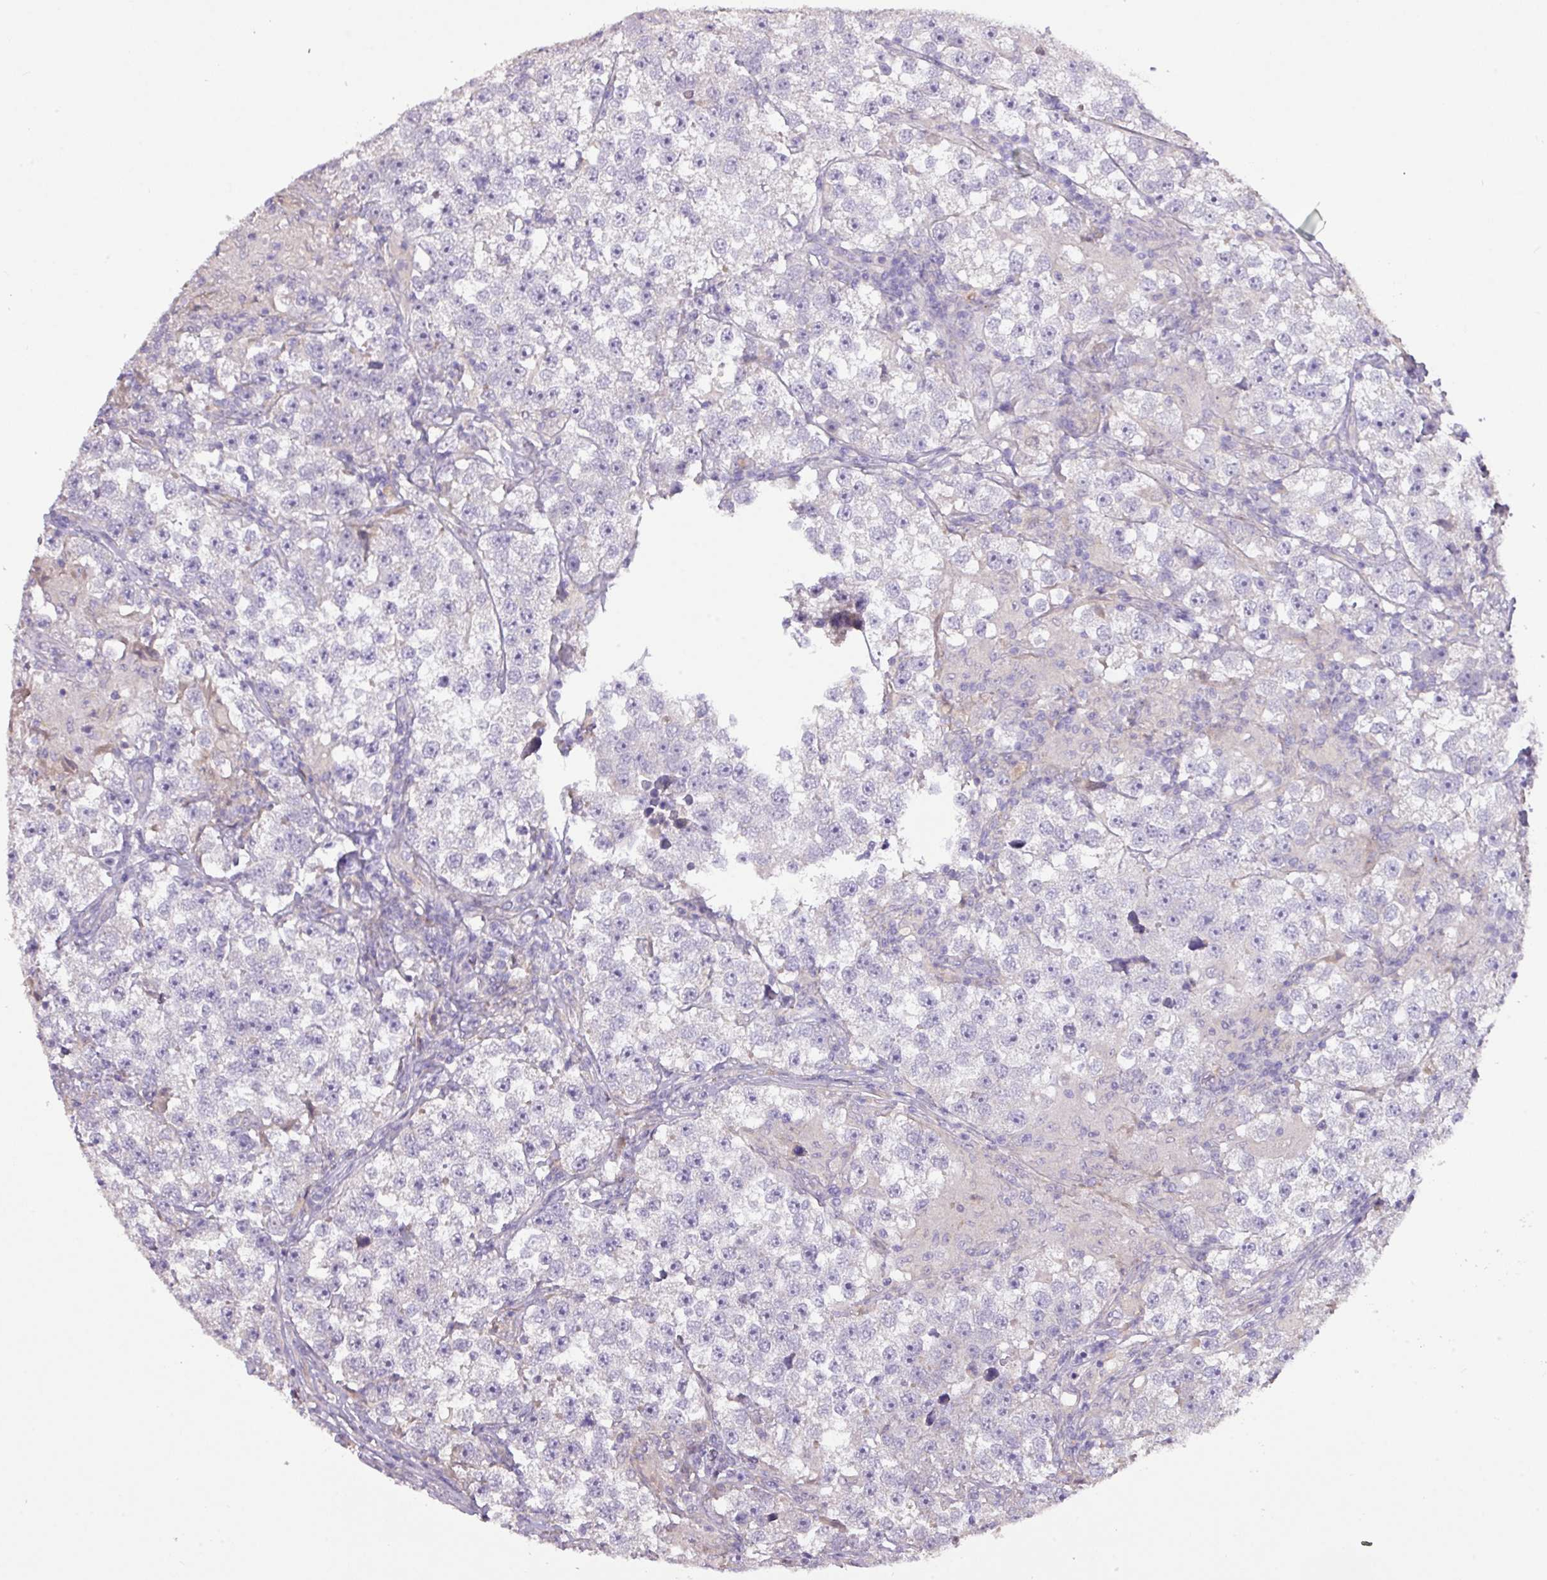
{"staining": {"intensity": "negative", "quantity": "none", "location": "none"}, "tissue": "testis cancer", "cell_type": "Tumor cells", "image_type": "cancer", "snomed": [{"axis": "morphology", "description": "Seminoma, NOS"}, {"axis": "topography", "description": "Testis"}], "caption": "Histopathology image shows no significant protein positivity in tumor cells of testis seminoma.", "gene": "PRADC1", "patient": {"sex": "male", "age": 46}}